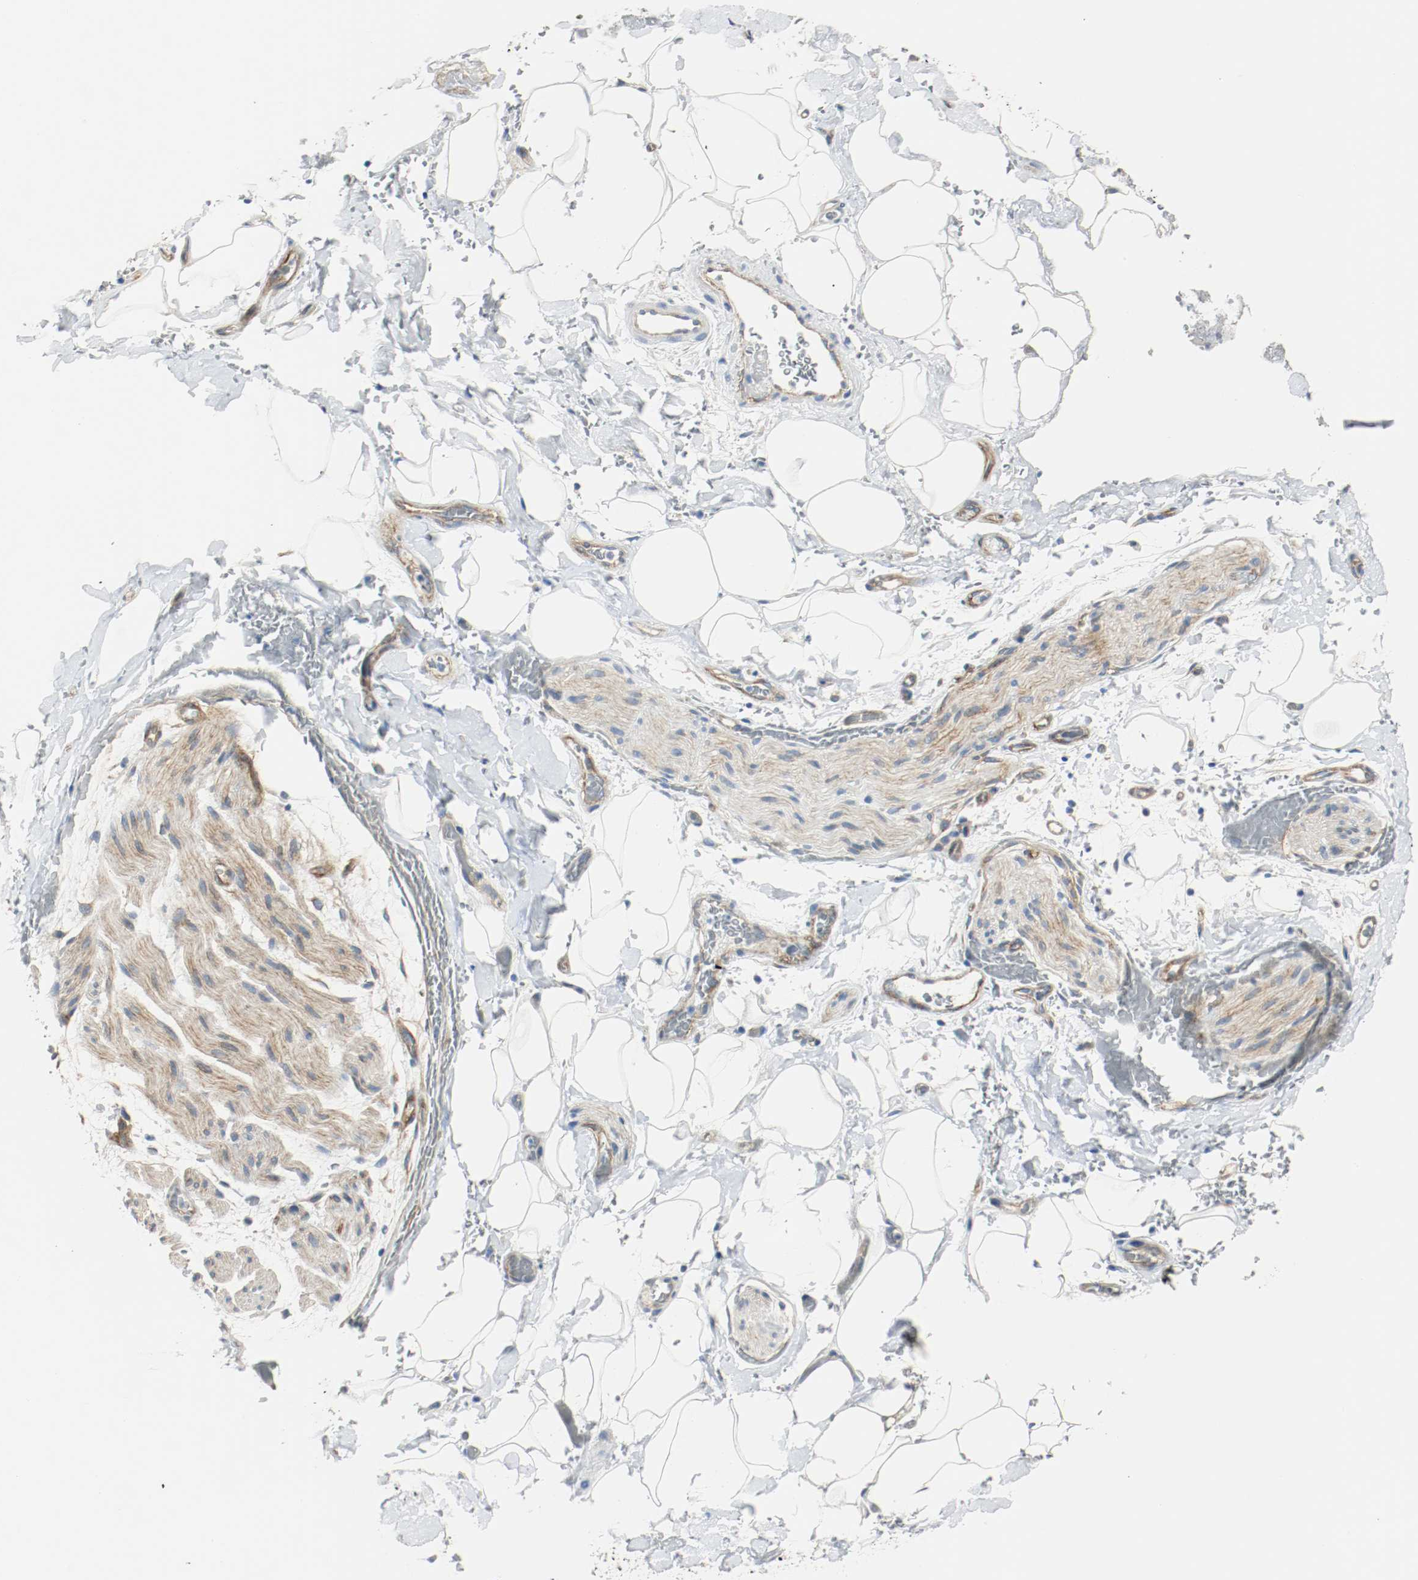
{"staining": {"intensity": "weak", "quantity": "<25%", "location": "cytoplasmic/membranous"}, "tissue": "adipose tissue", "cell_type": "Adipocytes", "image_type": "normal", "snomed": [{"axis": "morphology", "description": "Normal tissue, NOS"}, {"axis": "morphology", "description": "Cholangiocarcinoma"}, {"axis": "topography", "description": "Liver"}, {"axis": "topography", "description": "Peripheral nerve tissue"}], "caption": "A photomicrograph of adipose tissue stained for a protein exhibits no brown staining in adipocytes.", "gene": "LAMB1", "patient": {"sex": "male", "age": 50}}